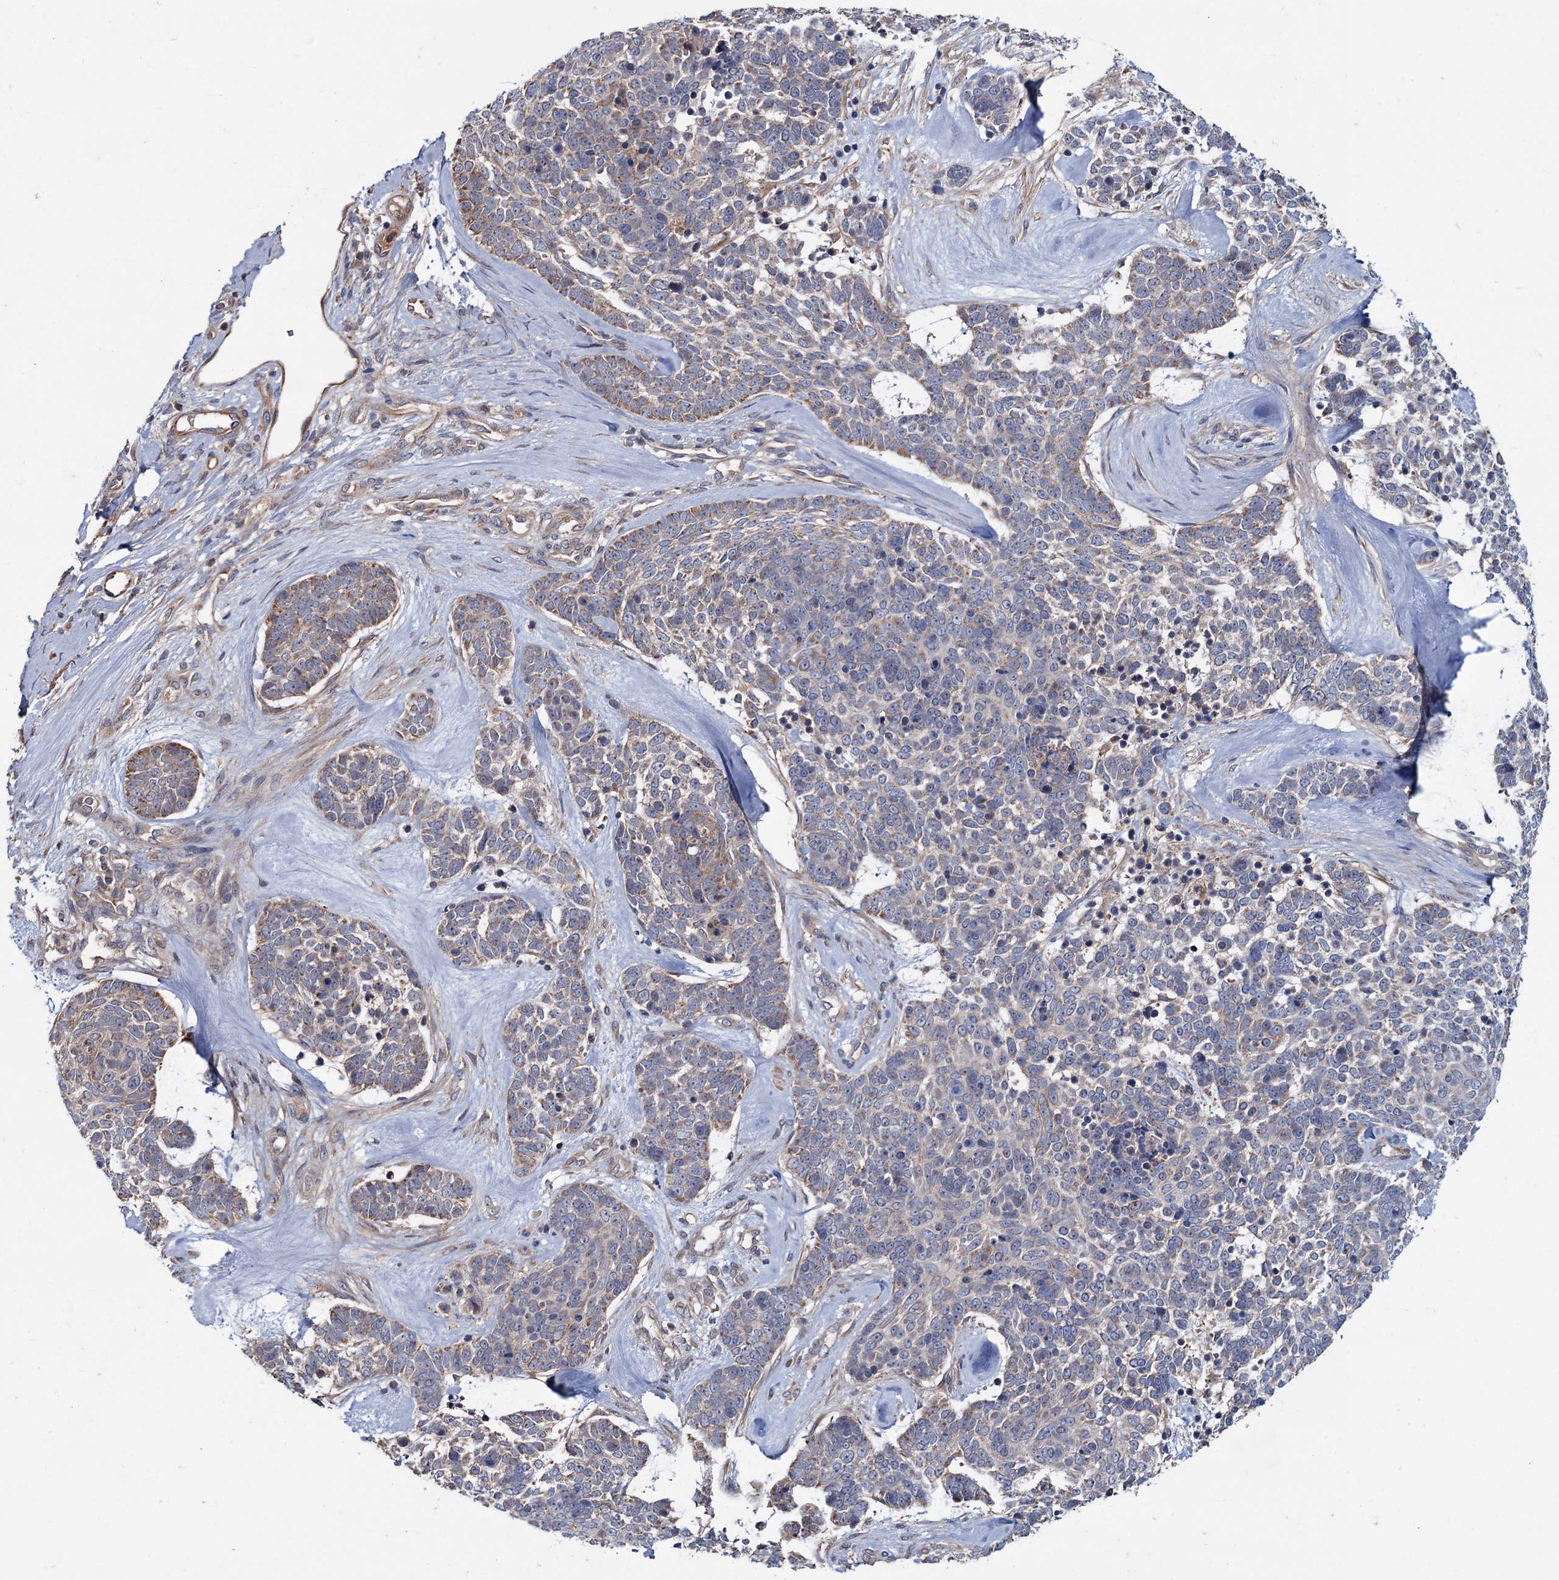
{"staining": {"intensity": "moderate", "quantity": "<25%", "location": "cytoplasmic/membranous"}, "tissue": "skin cancer", "cell_type": "Tumor cells", "image_type": "cancer", "snomed": [{"axis": "morphology", "description": "Basal cell carcinoma"}, {"axis": "topography", "description": "Skin"}], "caption": "Moderate cytoplasmic/membranous protein expression is seen in approximately <25% of tumor cells in skin cancer.", "gene": "MTRR", "patient": {"sex": "female", "age": 81}}